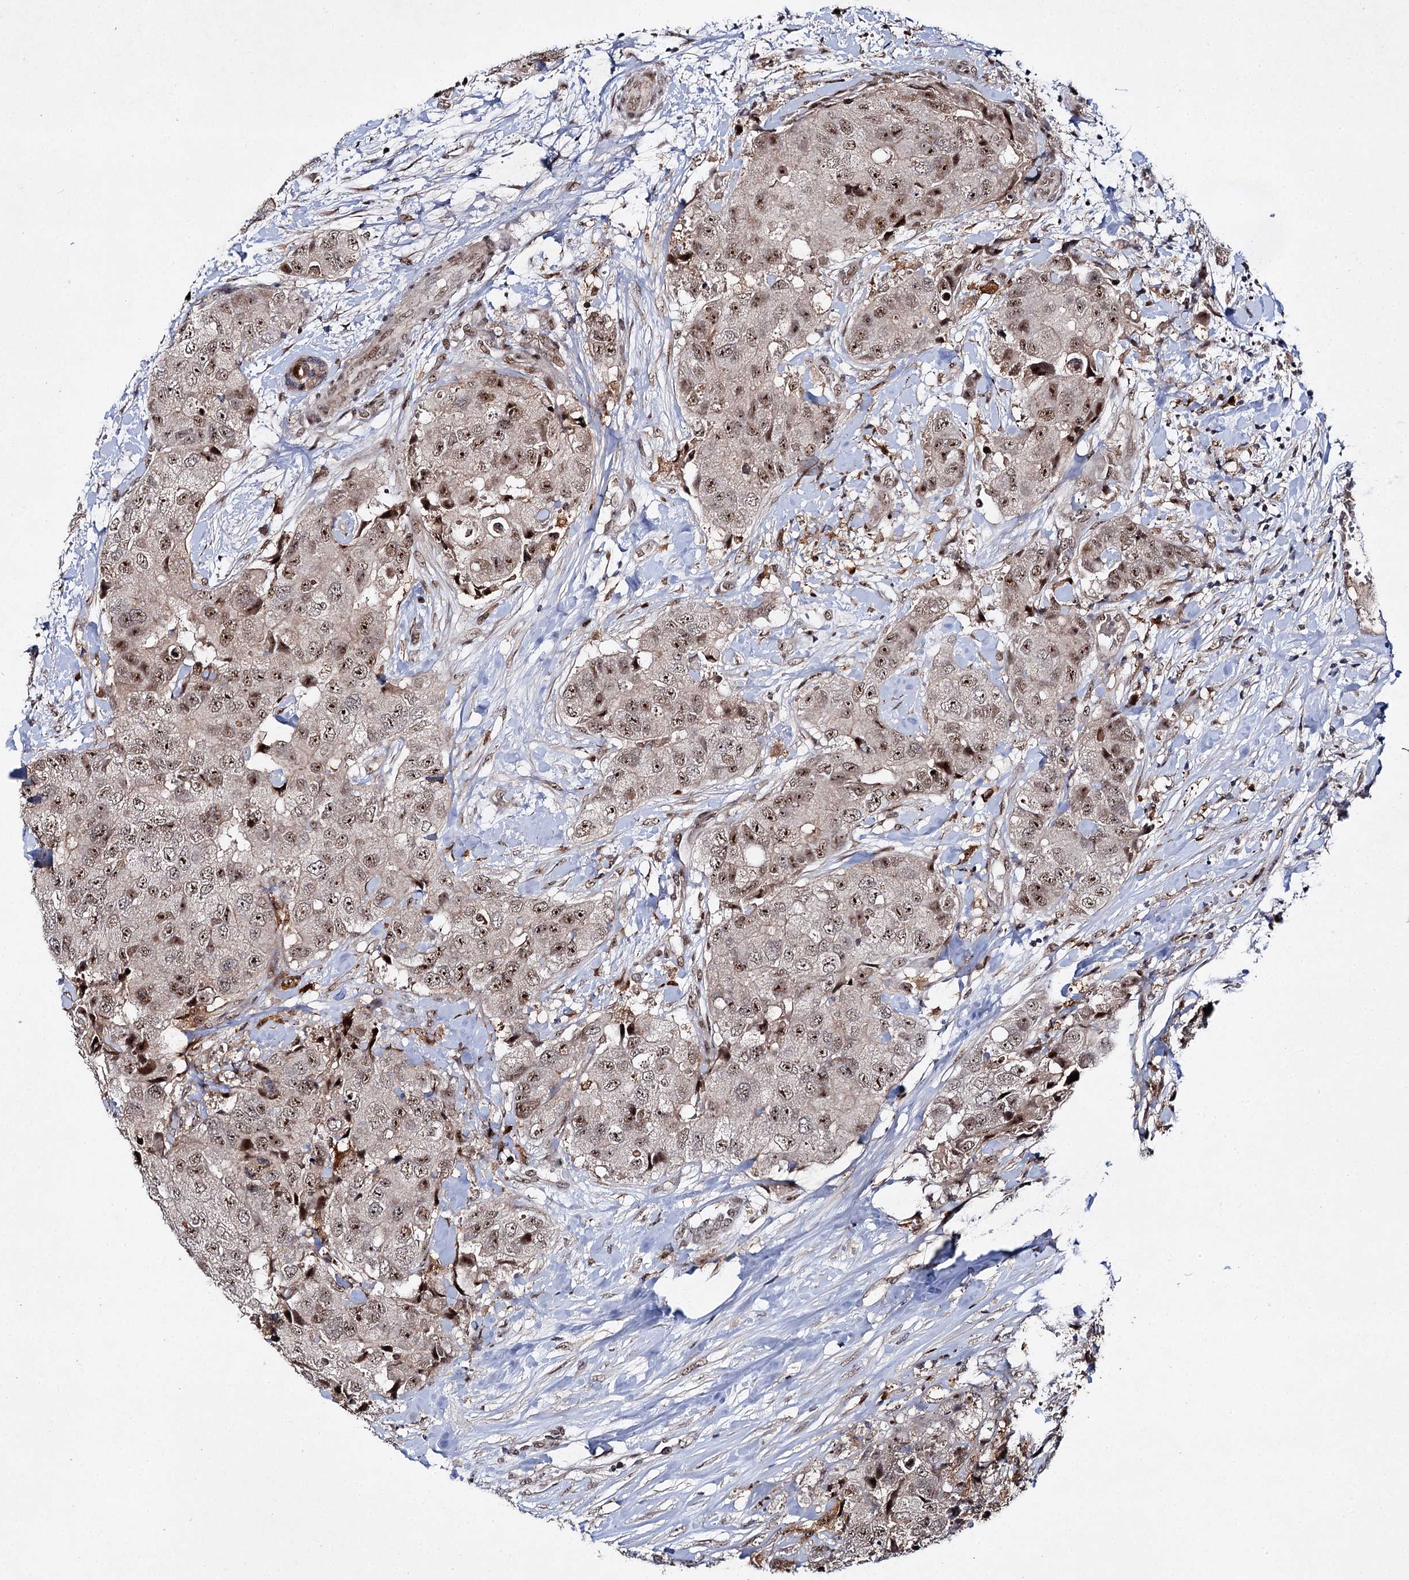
{"staining": {"intensity": "moderate", "quantity": ">75%", "location": "nuclear"}, "tissue": "breast cancer", "cell_type": "Tumor cells", "image_type": "cancer", "snomed": [{"axis": "morphology", "description": "Duct carcinoma"}, {"axis": "topography", "description": "Breast"}], "caption": "Brown immunohistochemical staining in human breast cancer shows moderate nuclear staining in approximately >75% of tumor cells. (DAB IHC, brown staining for protein, blue staining for nuclei).", "gene": "BUD13", "patient": {"sex": "female", "age": 62}}